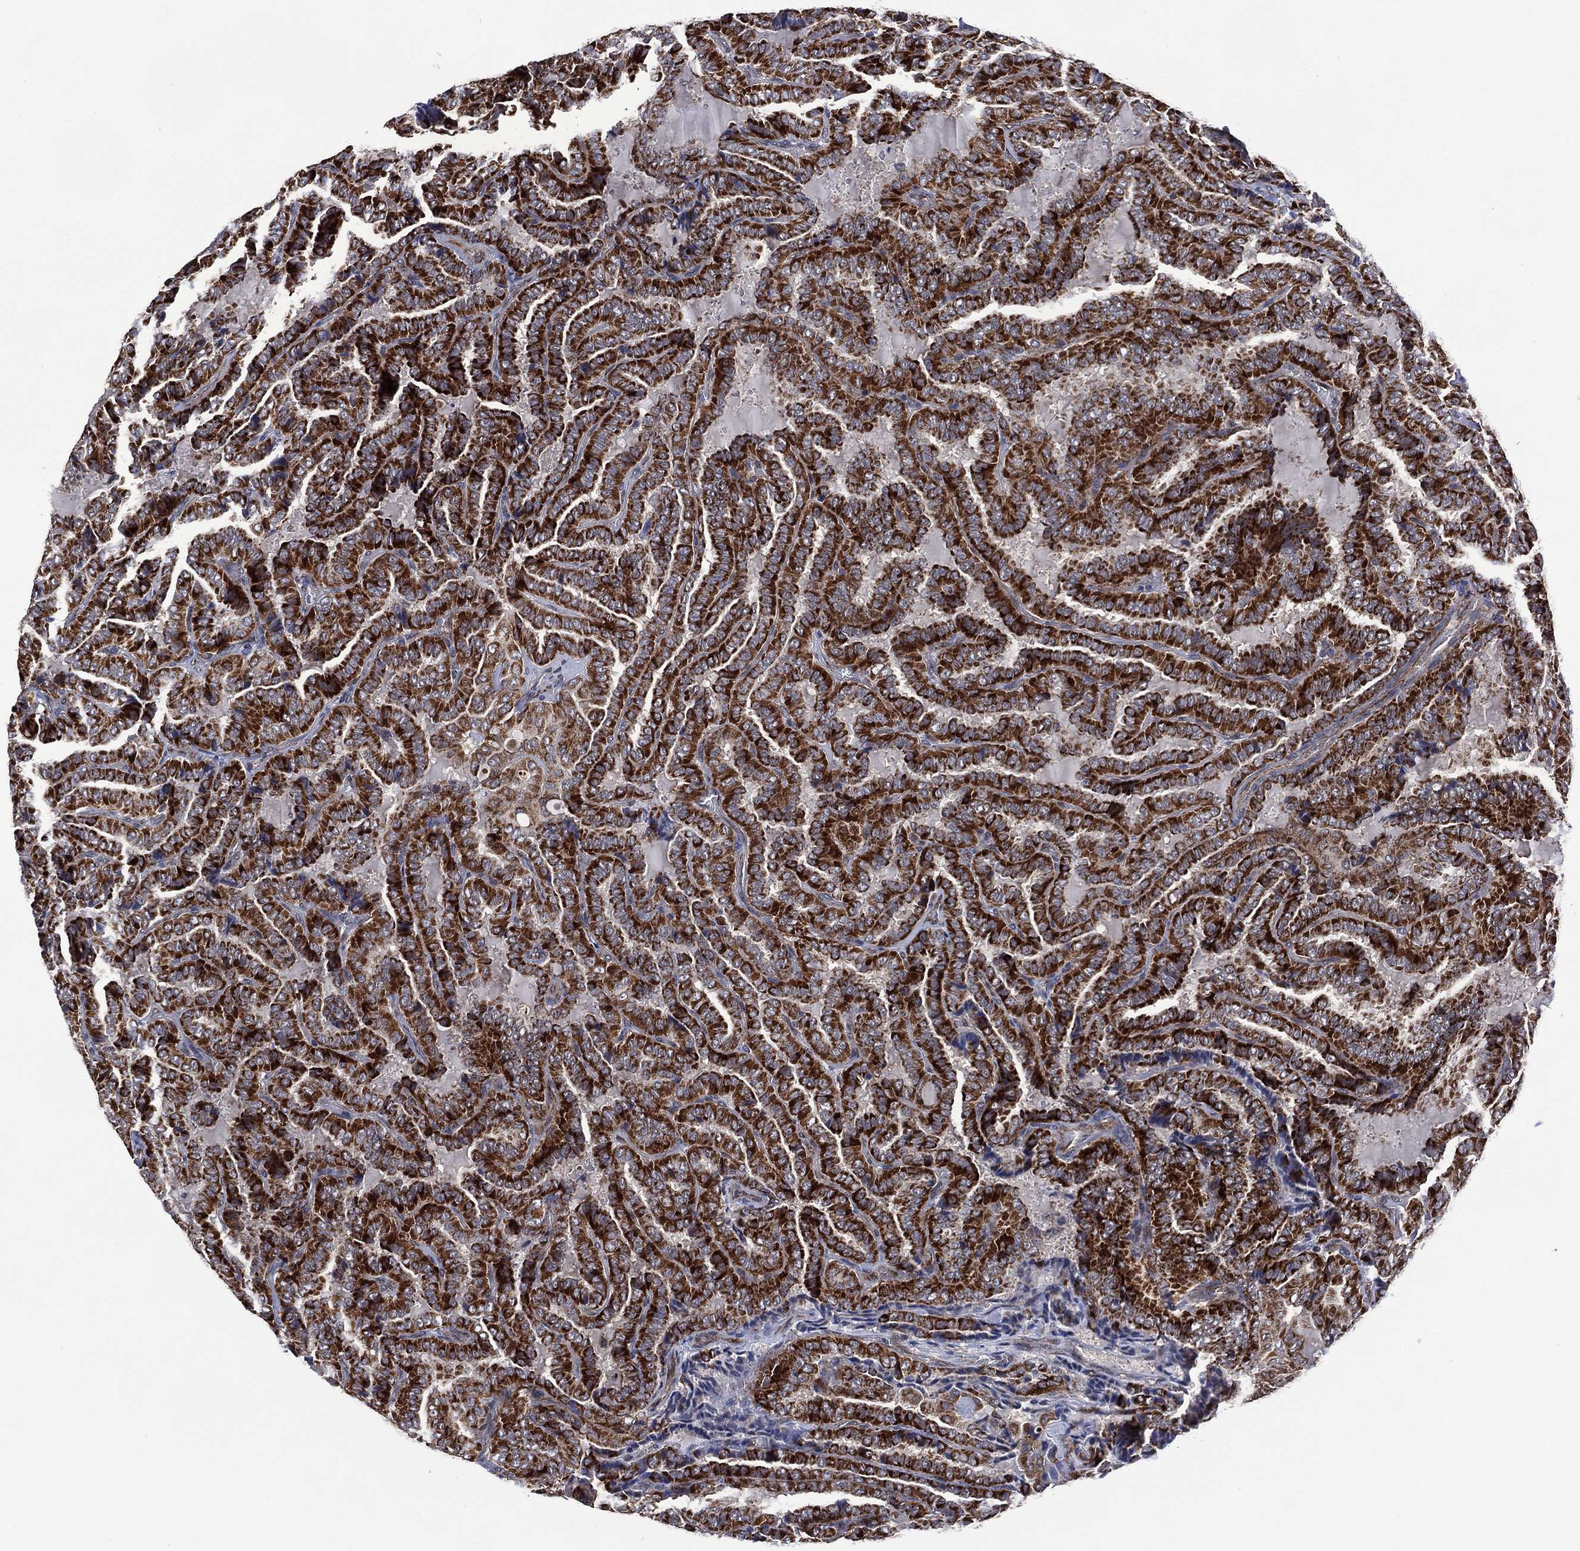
{"staining": {"intensity": "strong", "quantity": ">75%", "location": "cytoplasmic/membranous"}, "tissue": "thyroid cancer", "cell_type": "Tumor cells", "image_type": "cancer", "snomed": [{"axis": "morphology", "description": "Papillary adenocarcinoma, NOS"}, {"axis": "topography", "description": "Thyroid gland"}], "caption": "Thyroid cancer tissue displays strong cytoplasmic/membranous positivity in about >75% of tumor cells (Stains: DAB (3,3'-diaminobenzidine) in brown, nuclei in blue, Microscopy: brightfield microscopy at high magnification).", "gene": "HTD2", "patient": {"sex": "female", "age": 39}}